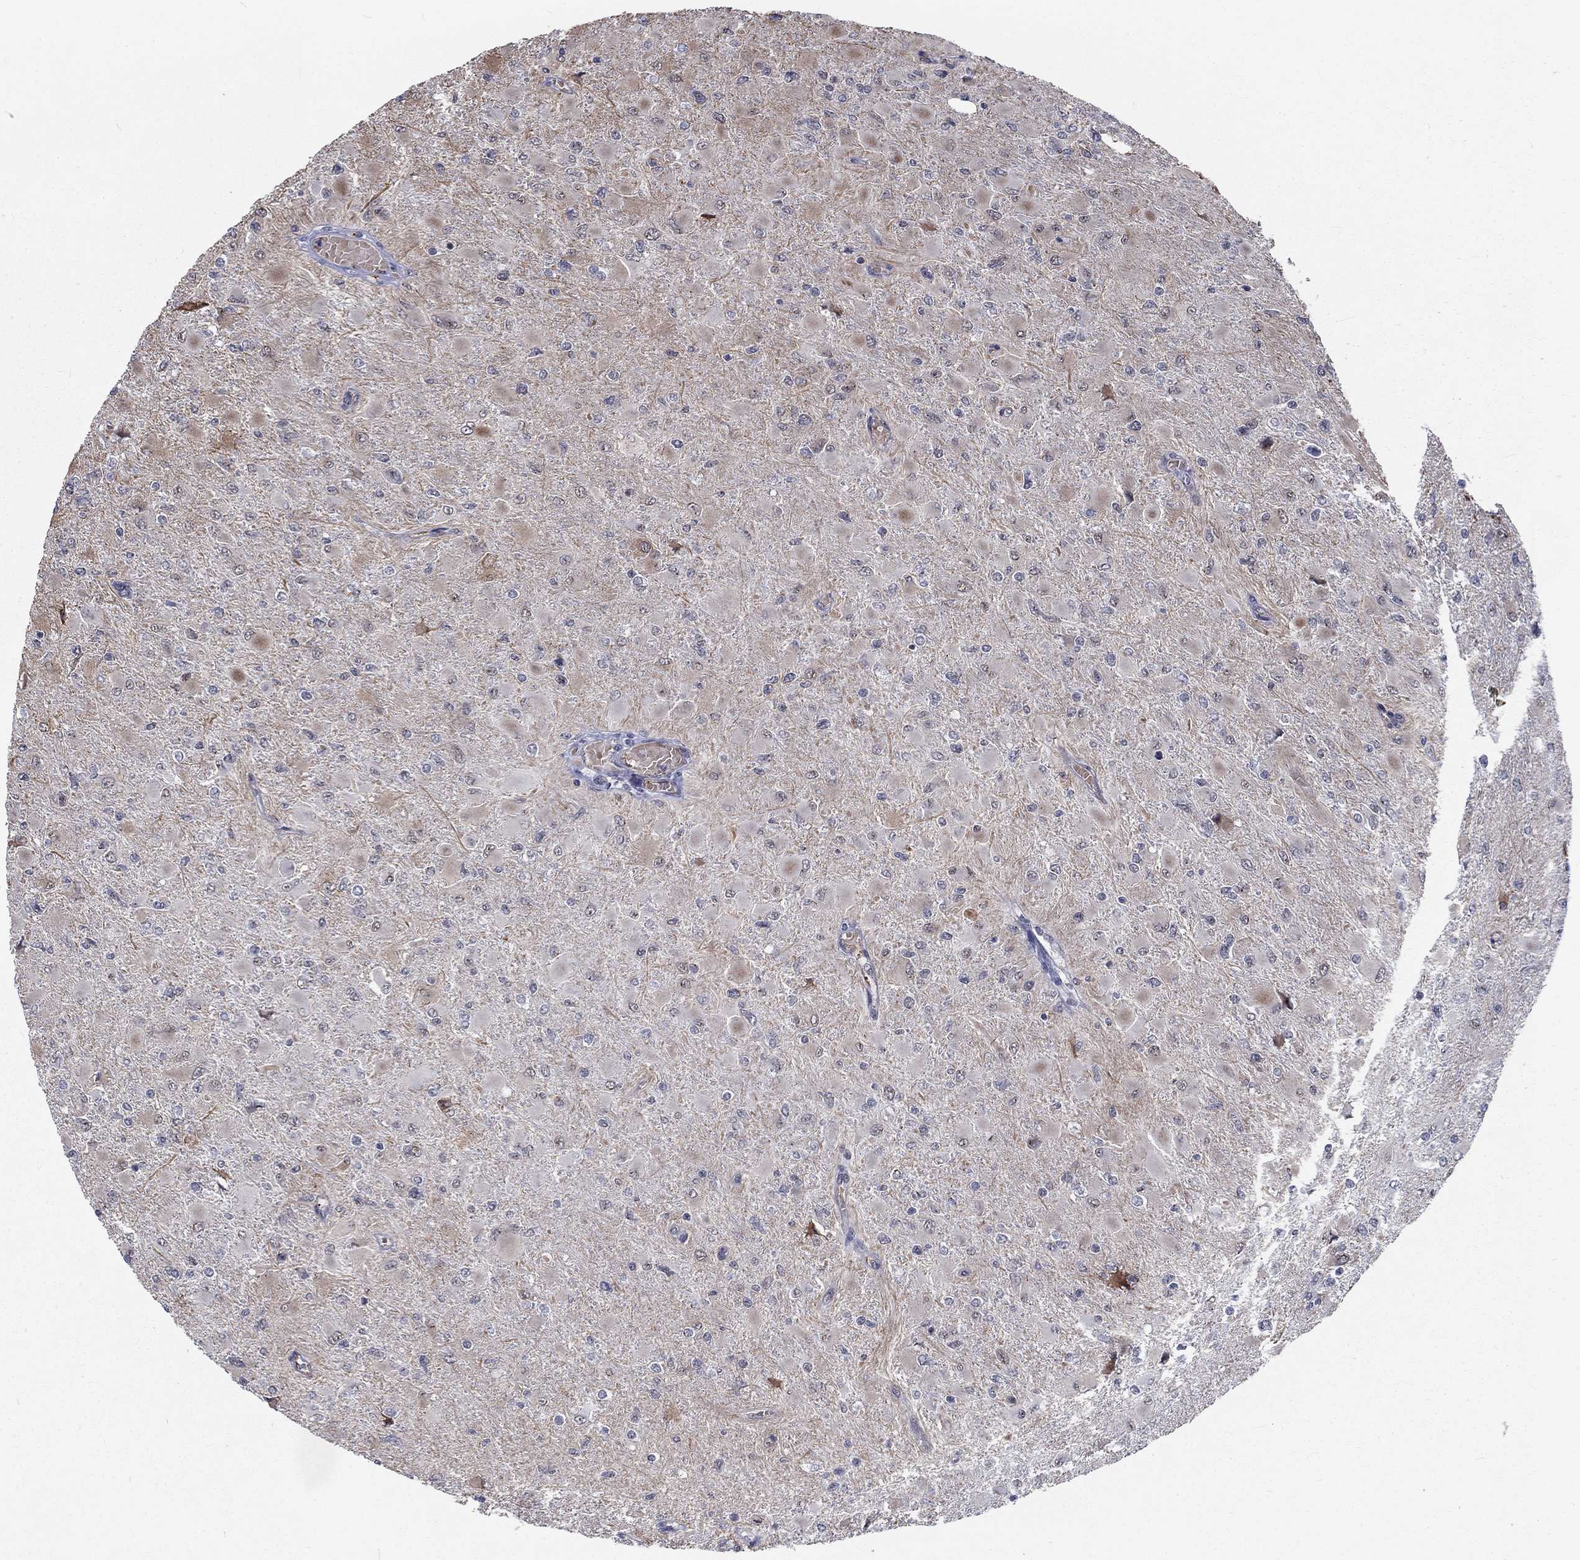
{"staining": {"intensity": "negative", "quantity": "none", "location": "none"}, "tissue": "glioma", "cell_type": "Tumor cells", "image_type": "cancer", "snomed": [{"axis": "morphology", "description": "Glioma, malignant, High grade"}, {"axis": "topography", "description": "Cerebral cortex"}], "caption": "An immunohistochemistry (IHC) micrograph of glioma is shown. There is no staining in tumor cells of glioma.", "gene": "ZBED1", "patient": {"sex": "female", "age": 36}}